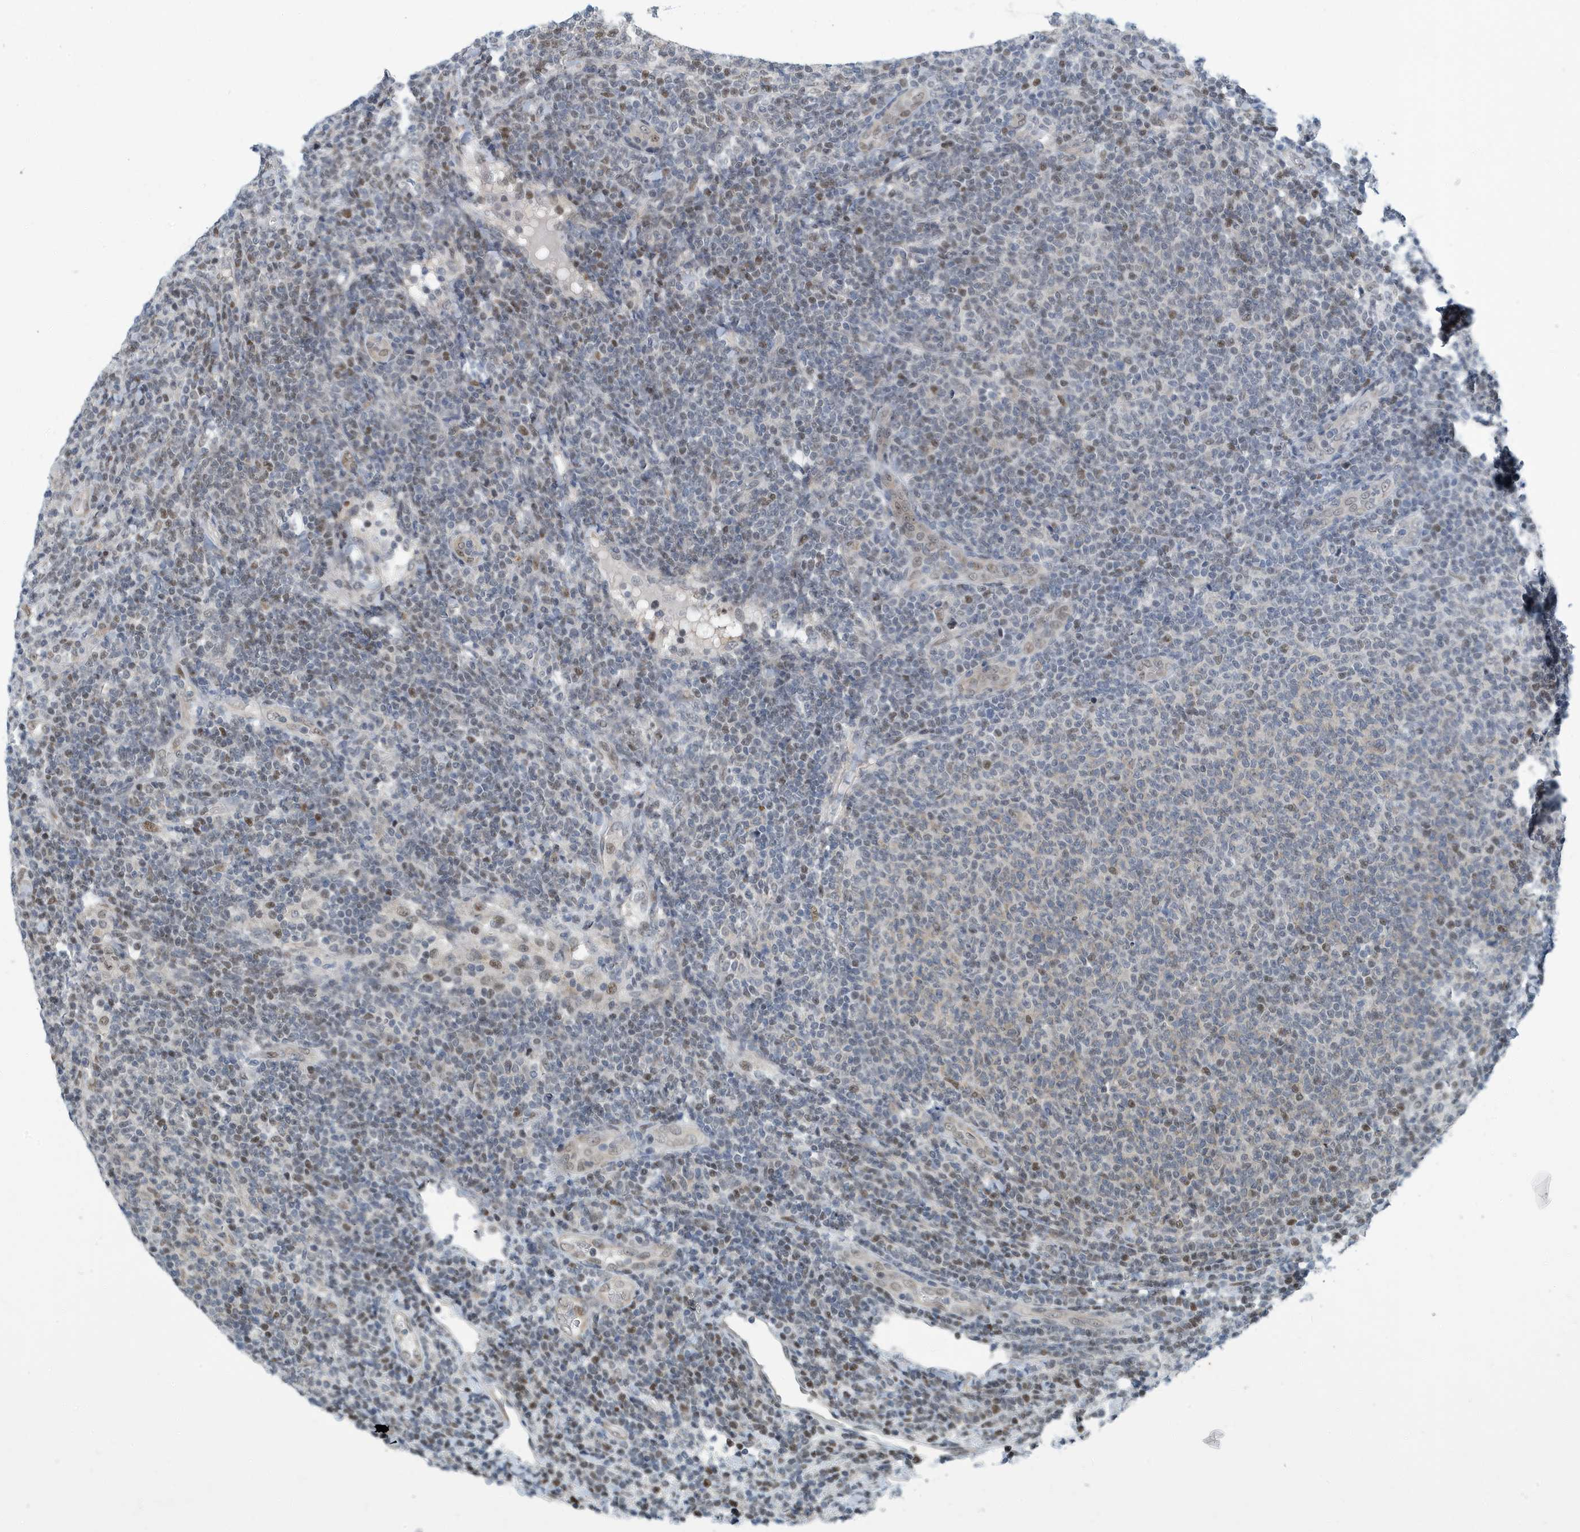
{"staining": {"intensity": "weak", "quantity": "<25%", "location": "nuclear"}, "tissue": "lymphoma", "cell_type": "Tumor cells", "image_type": "cancer", "snomed": [{"axis": "morphology", "description": "Malignant lymphoma, non-Hodgkin's type, Low grade"}, {"axis": "topography", "description": "Lymph node"}], "caption": "High power microscopy micrograph of an immunohistochemistry (IHC) micrograph of malignant lymphoma, non-Hodgkin's type (low-grade), revealing no significant expression in tumor cells. (DAB immunohistochemistry (IHC) visualized using brightfield microscopy, high magnification).", "gene": "KIF15", "patient": {"sex": "male", "age": 66}}